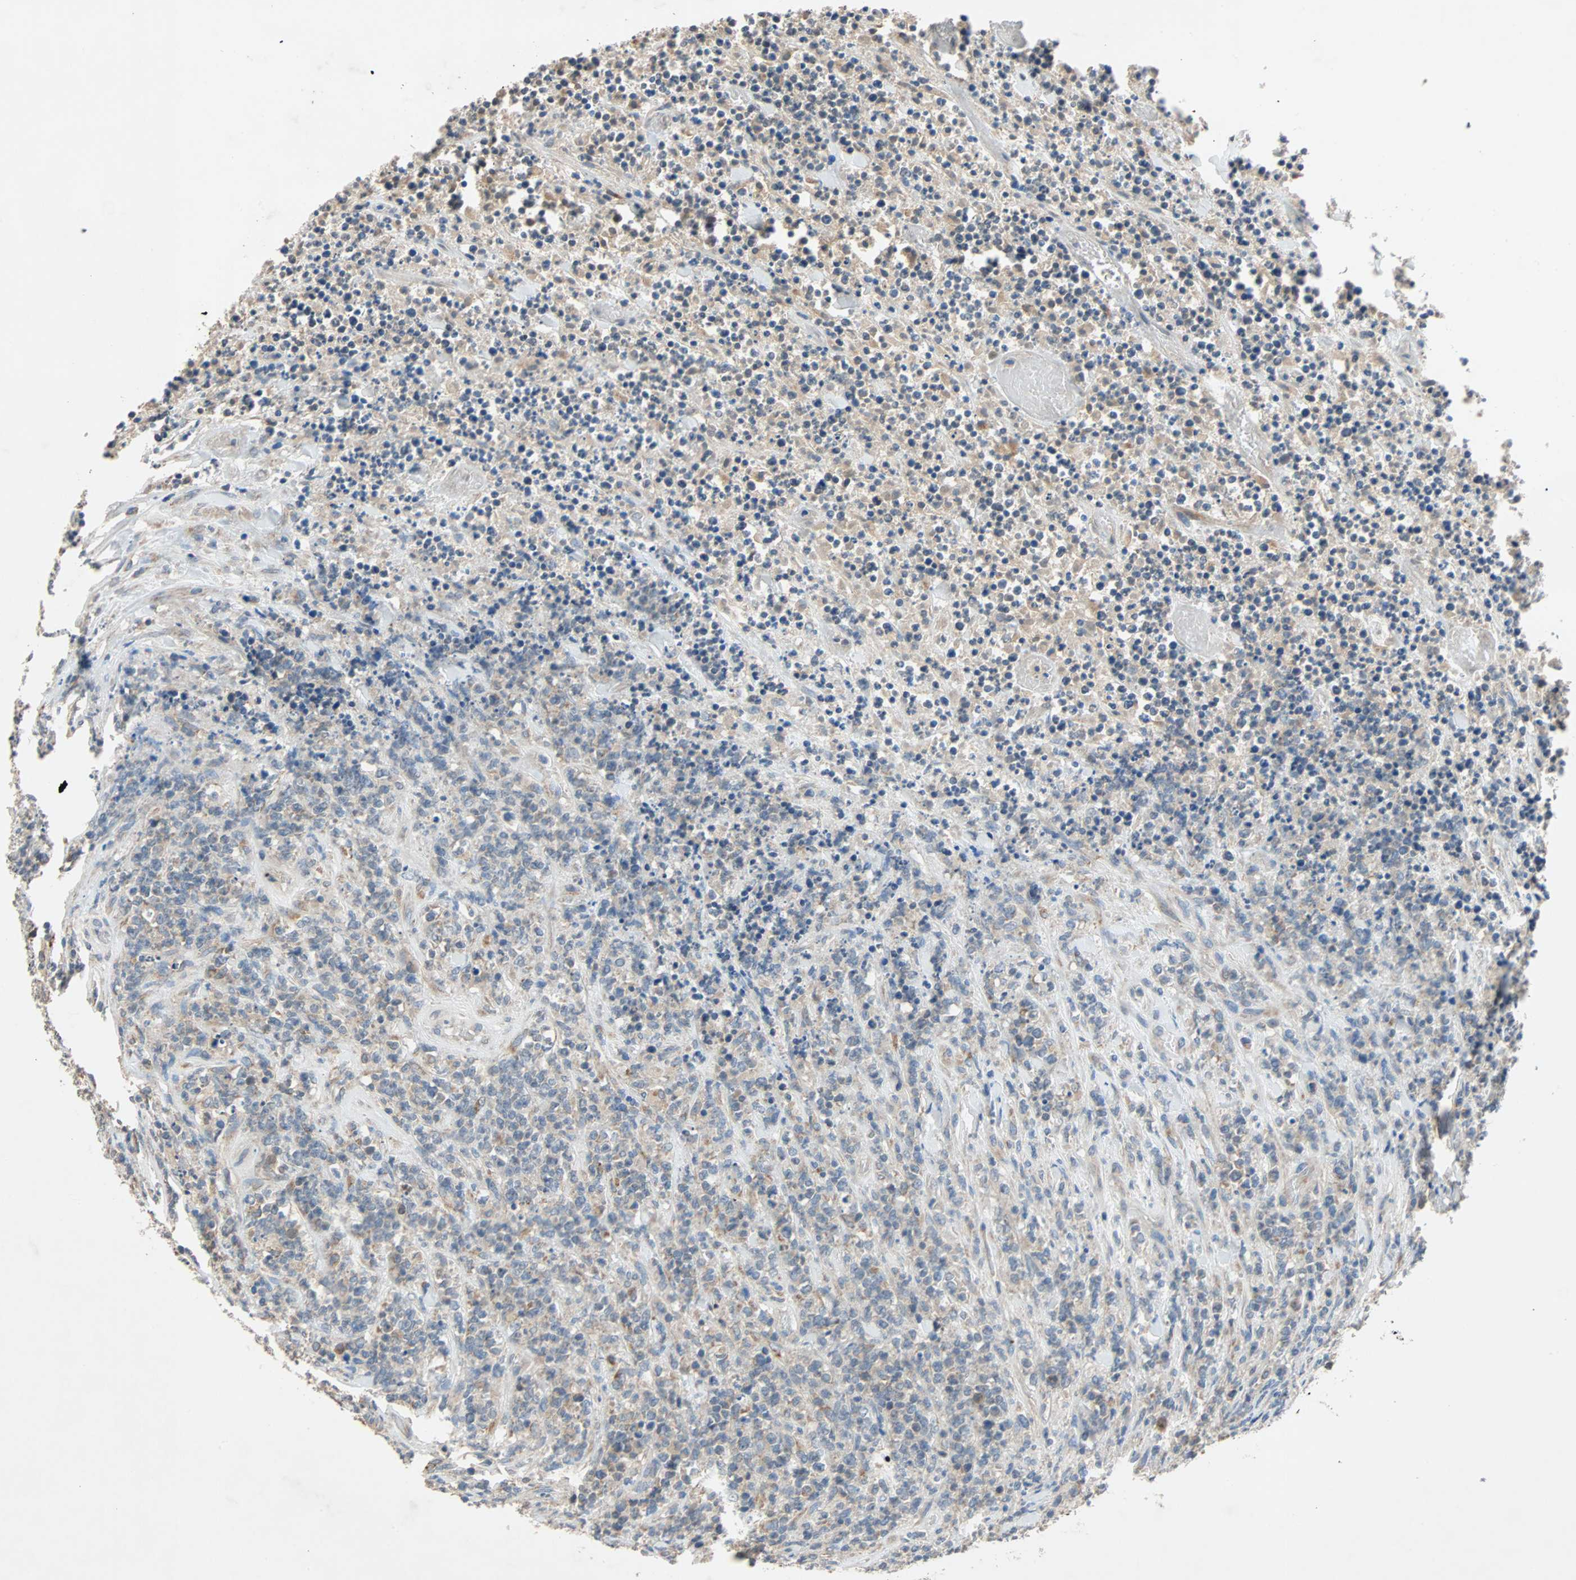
{"staining": {"intensity": "weak", "quantity": ">75%", "location": "cytoplasmic/membranous"}, "tissue": "lymphoma", "cell_type": "Tumor cells", "image_type": "cancer", "snomed": [{"axis": "morphology", "description": "Malignant lymphoma, non-Hodgkin's type, High grade"}, {"axis": "topography", "description": "Soft tissue"}], "caption": "Tumor cells display low levels of weak cytoplasmic/membranous expression in about >75% of cells in lymphoma.", "gene": "XYLT1", "patient": {"sex": "male", "age": 18}}